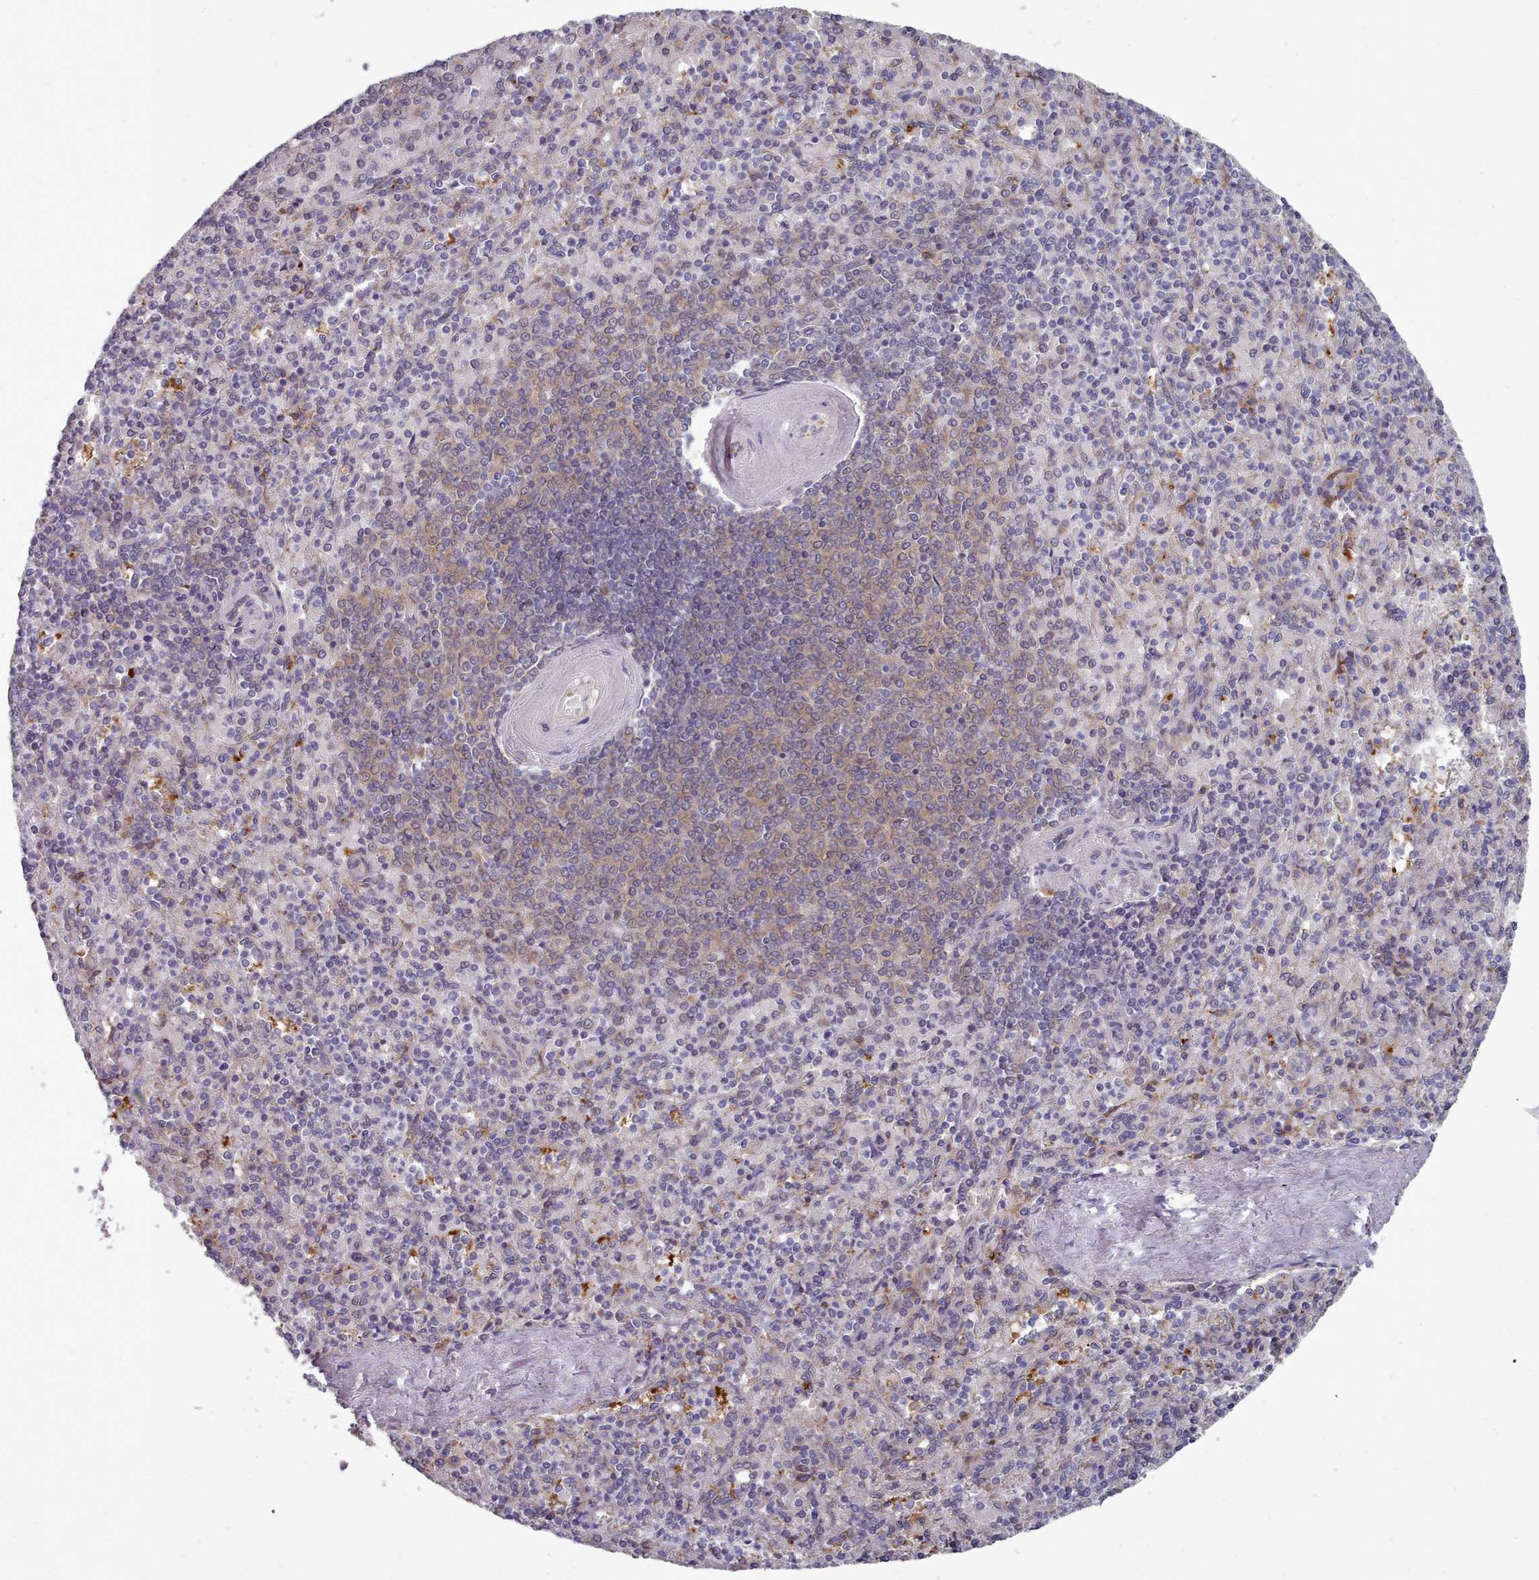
{"staining": {"intensity": "moderate", "quantity": "<25%", "location": "cytoplasmic/membranous"}, "tissue": "spleen", "cell_type": "Cells in red pulp", "image_type": "normal", "snomed": [{"axis": "morphology", "description": "Normal tissue, NOS"}, {"axis": "topography", "description": "Spleen"}], "caption": "Protein expression analysis of benign spleen demonstrates moderate cytoplasmic/membranous positivity in about <25% of cells in red pulp.", "gene": "GINS1", "patient": {"sex": "male", "age": 82}}